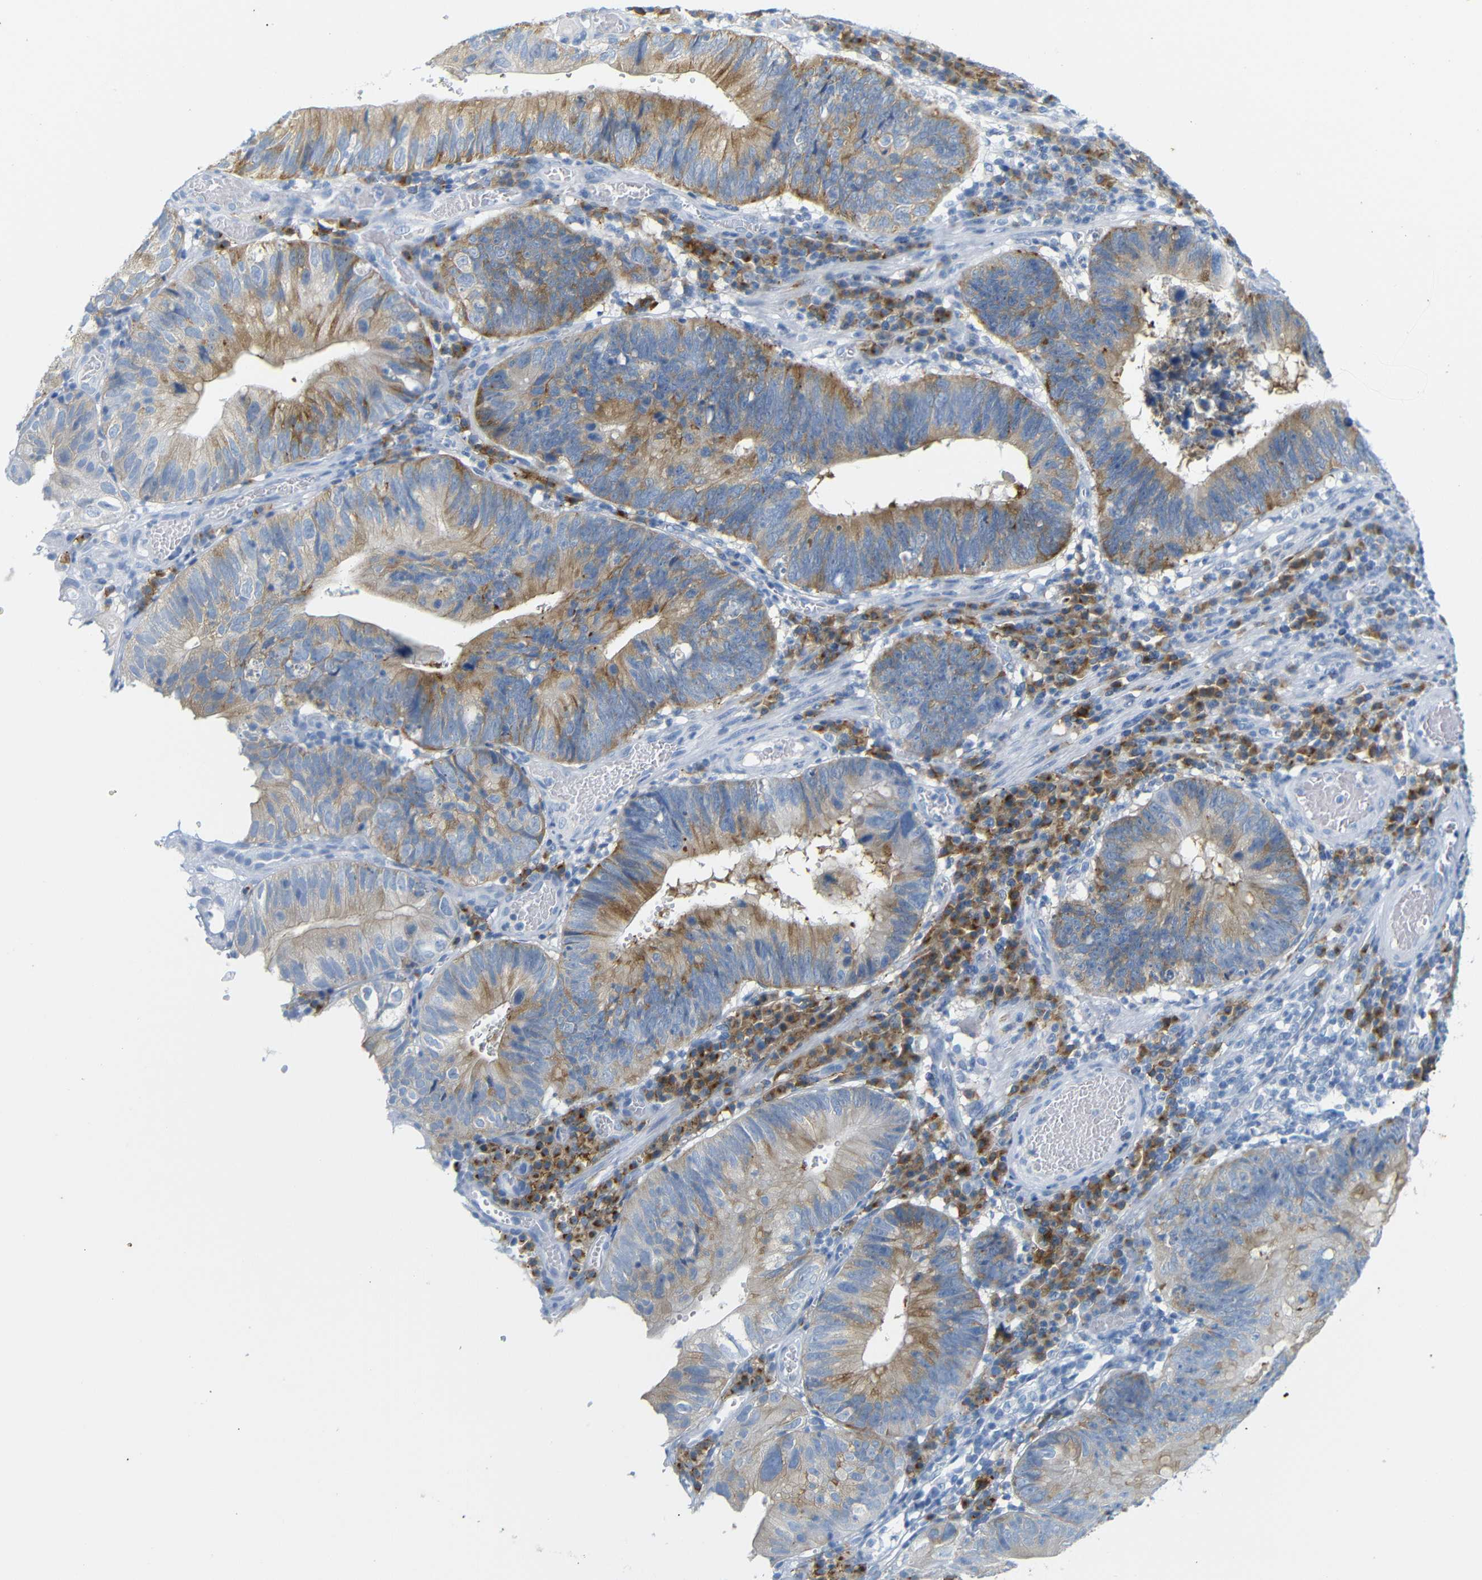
{"staining": {"intensity": "moderate", "quantity": ">75%", "location": "cytoplasmic/membranous"}, "tissue": "stomach cancer", "cell_type": "Tumor cells", "image_type": "cancer", "snomed": [{"axis": "morphology", "description": "Adenocarcinoma, NOS"}, {"axis": "topography", "description": "Stomach"}], "caption": "Immunohistochemistry (IHC) (DAB (3,3'-diaminobenzidine)) staining of human adenocarcinoma (stomach) displays moderate cytoplasmic/membranous protein positivity in approximately >75% of tumor cells.", "gene": "FCRL1", "patient": {"sex": "male", "age": 59}}